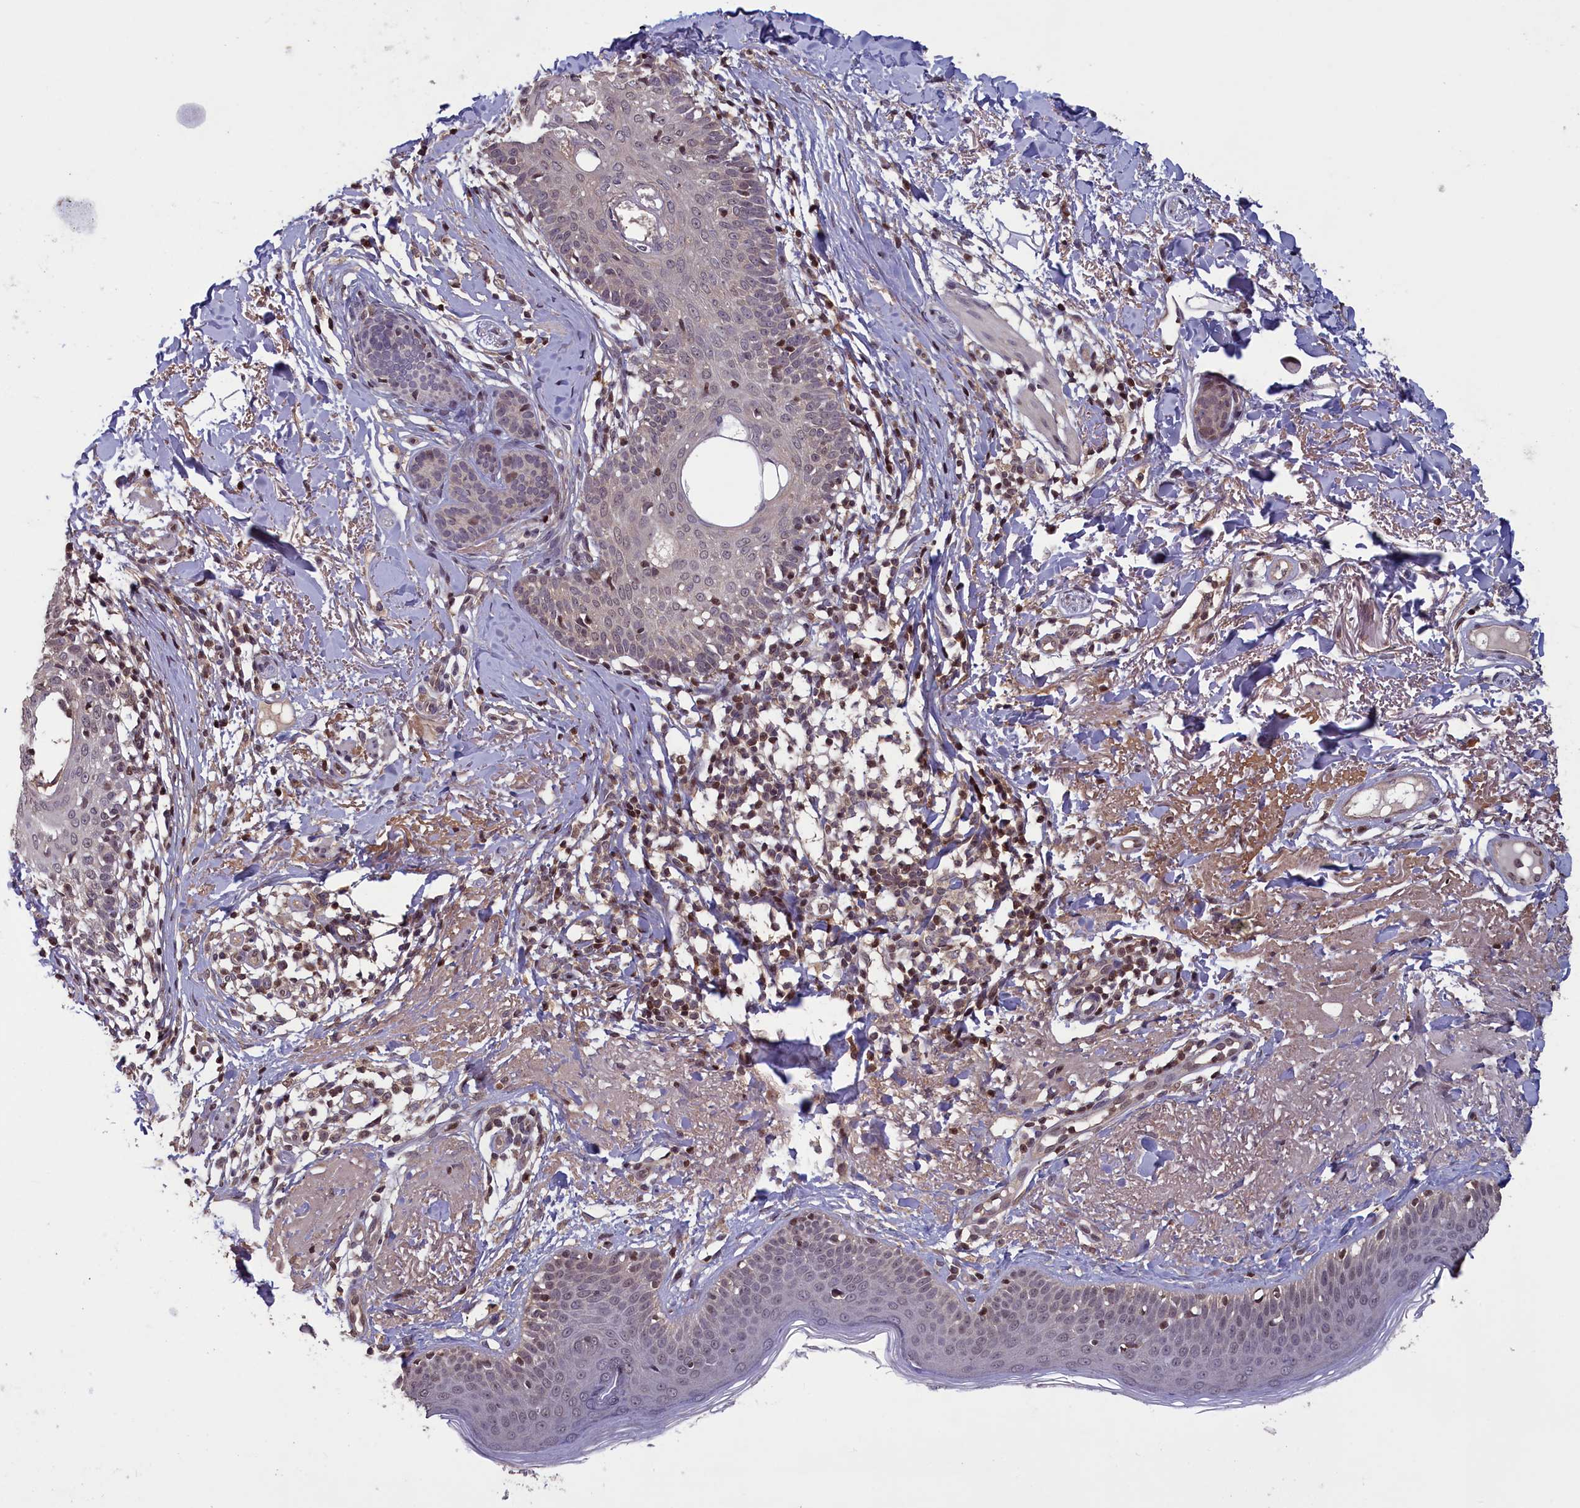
{"staining": {"intensity": "weak", "quantity": "<25%", "location": "nuclear"}, "tissue": "skin cancer", "cell_type": "Tumor cells", "image_type": "cancer", "snomed": [{"axis": "morphology", "description": "Basal cell carcinoma"}, {"axis": "topography", "description": "Skin"}], "caption": "The immunohistochemistry micrograph has no significant positivity in tumor cells of skin basal cell carcinoma tissue.", "gene": "NUBP1", "patient": {"sex": "female", "age": 61}}